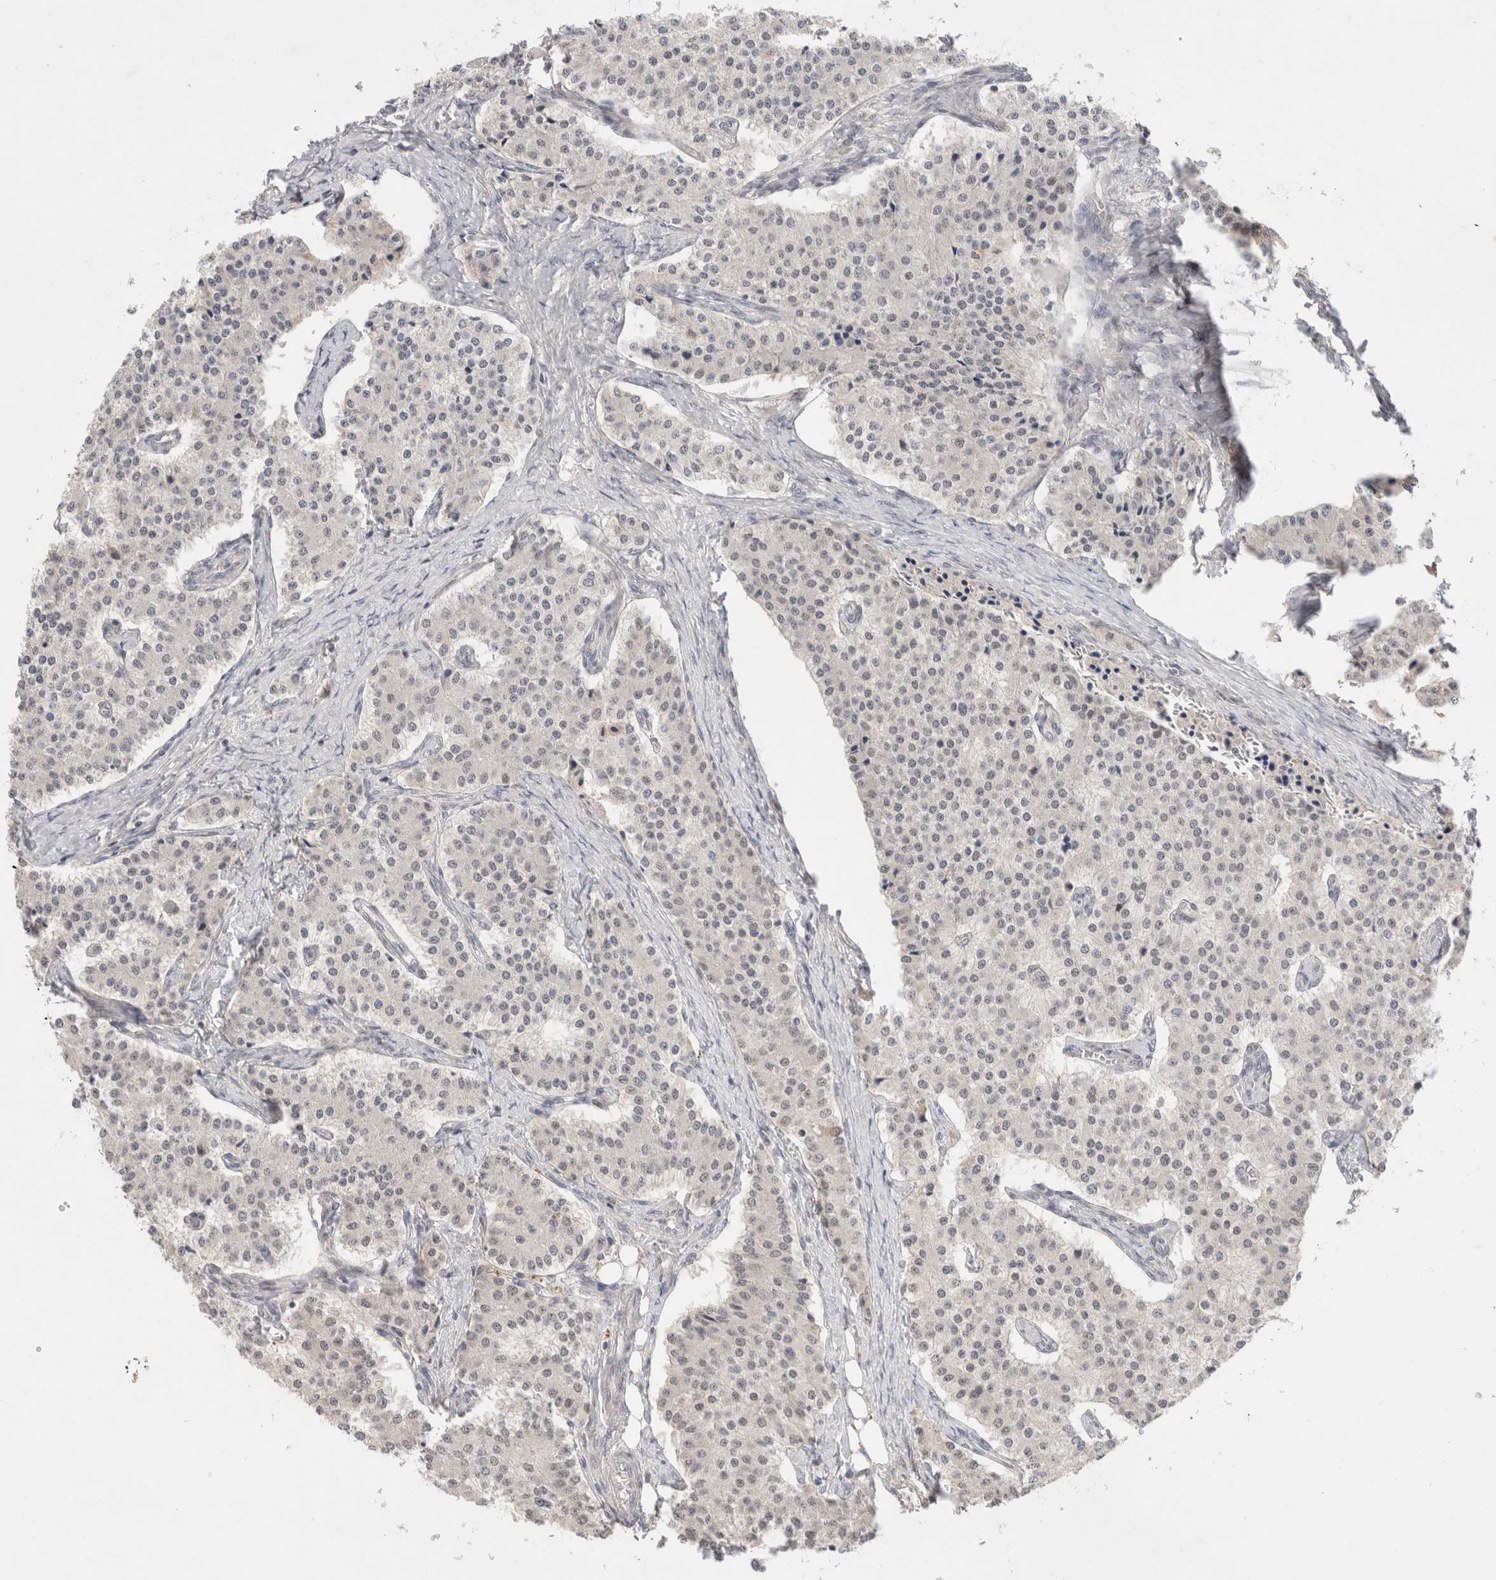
{"staining": {"intensity": "weak", "quantity": "<25%", "location": "cytoplasmic/membranous"}, "tissue": "carcinoid", "cell_type": "Tumor cells", "image_type": "cancer", "snomed": [{"axis": "morphology", "description": "Carcinoid, malignant, NOS"}, {"axis": "topography", "description": "Colon"}], "caption": "A high-resolution image shows immunohistochemistry (IHC) staining of carcinoid (malignant), which reveals no significant staining in tumor cells.", "gene": "SYDE2", "patient": {"sex": "female", "age": 52}}